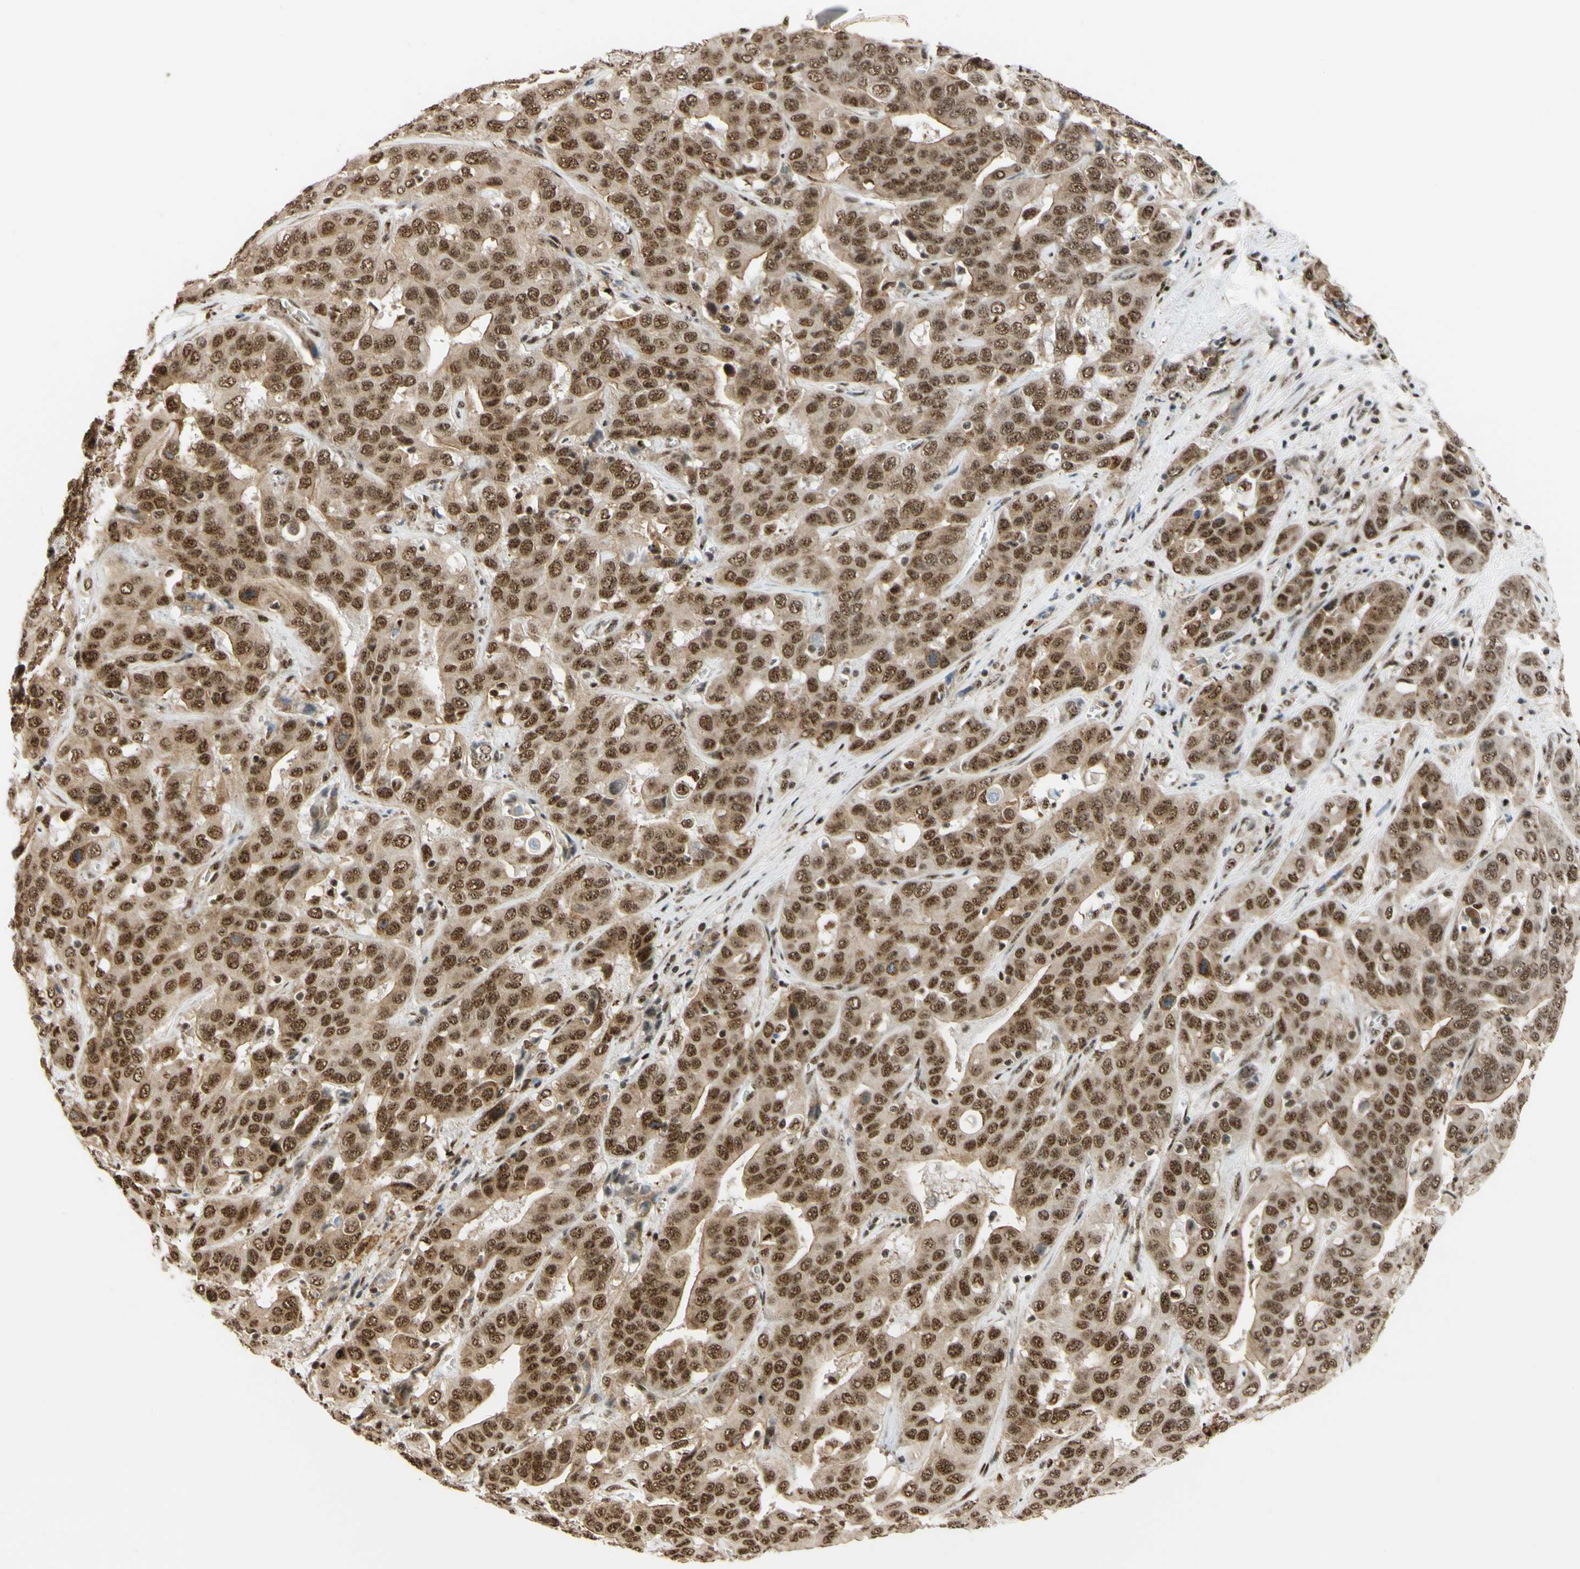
{"staining": {"intensity": "moderate", "quantity": ">75%", "location": "cytoplasmic/membranous,nuclear"}, "tissue": "liver cancer", "cell_type": "Tumor cells", "image_type": "cancer", "snomed": [{"axis": "morphology", "description": "Cholangiocarcinoma"}, {"axis": "topography", "description": "Liver"}], "caption": "Moderate cytoplasmic/membranous and nuclear protein expression is seen in about >75% of tumor cells in liver cholangiocarcinoma.", "gene": "SAP18", "patient": {"sex": "female", "age": 52}}